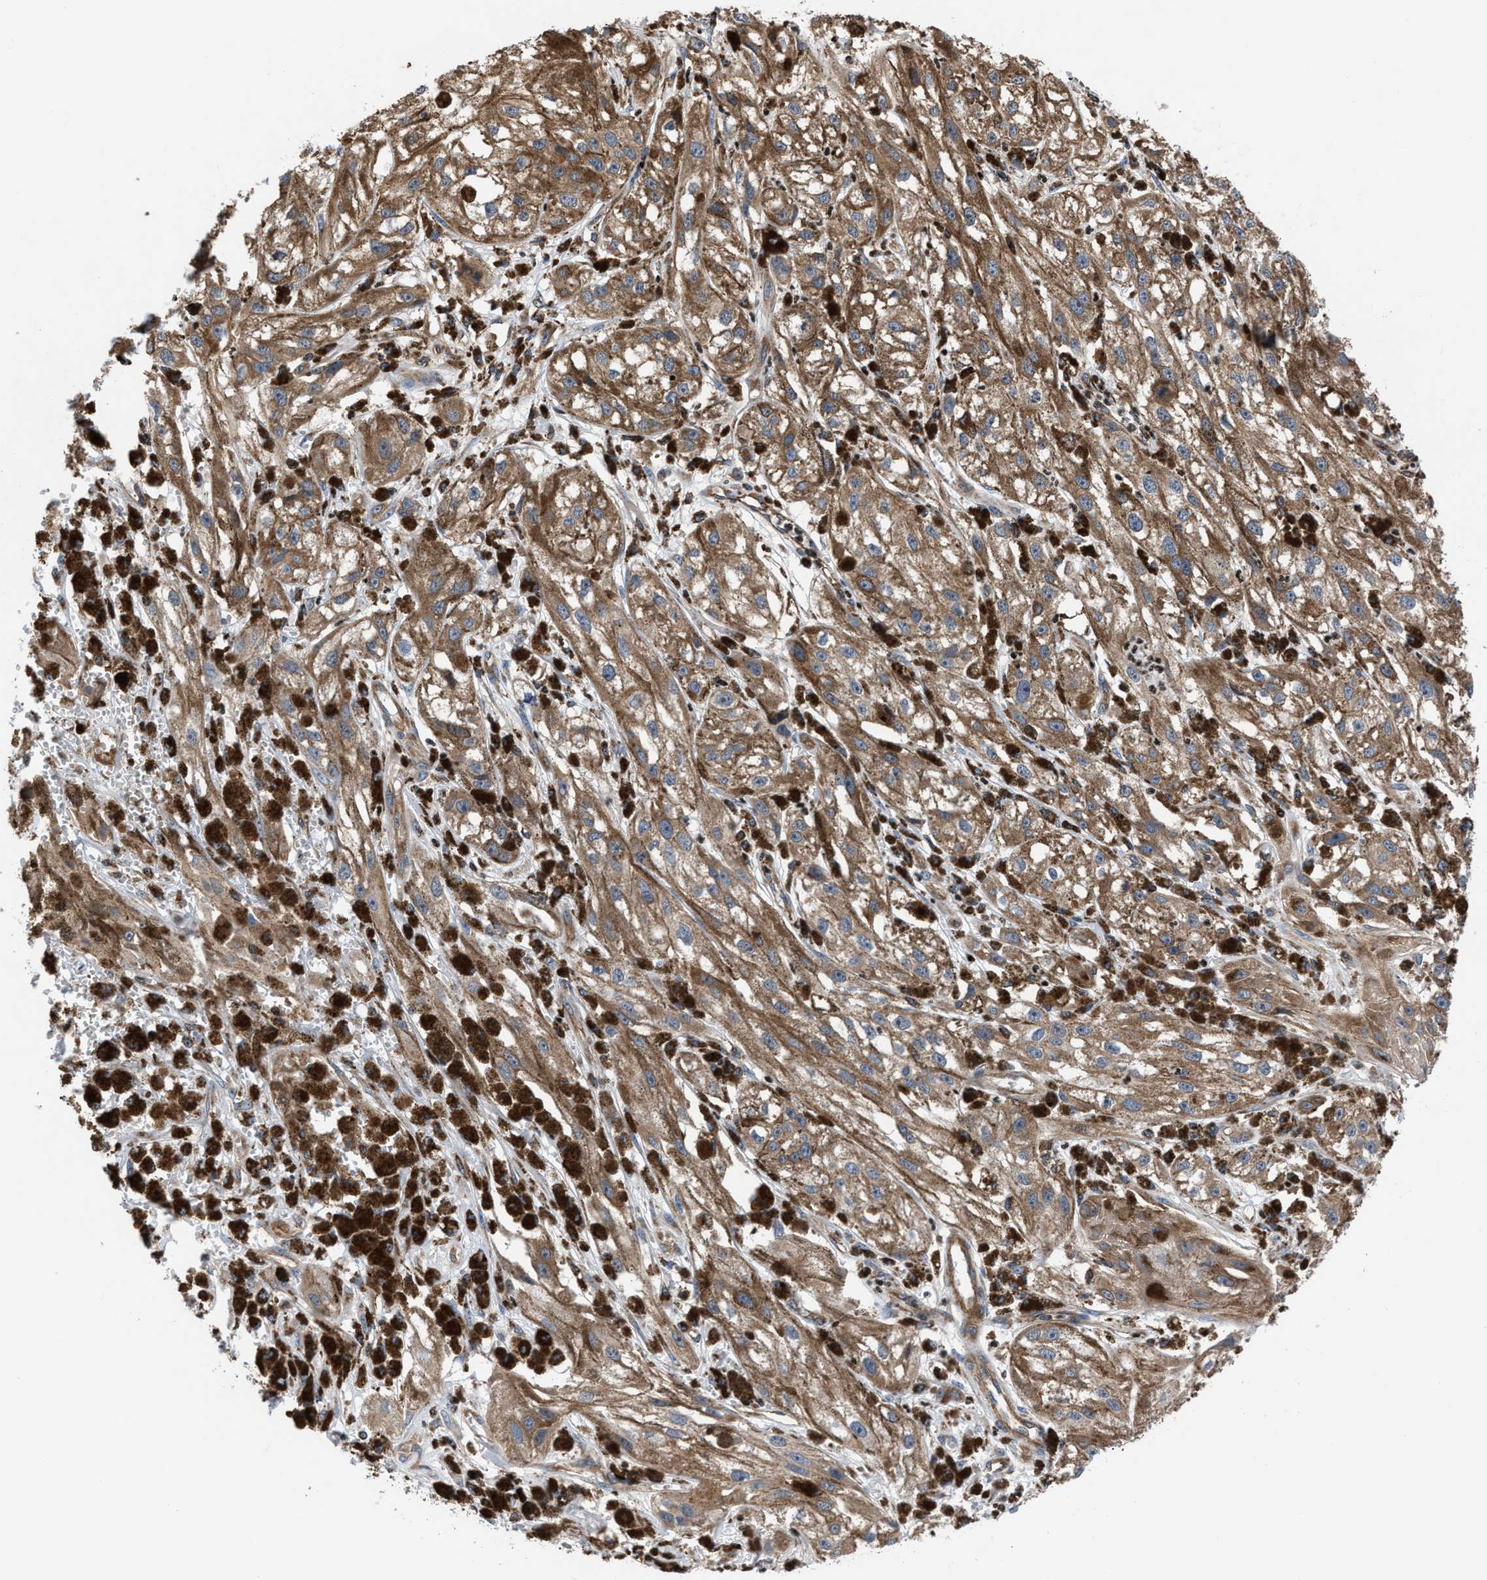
{"staining": {"intensity": "moderate", "quantity": ">75%", "location": "cytoplasmic/membranous"}, "tissue": "melanoma", "cell_type": "Tumor cells", "image_type": "cancer", "snomed": [{"axis": "morphology", "description": "Malignant melanoma, NOS"}, {"axis": "topography", "description": "Skin"}], "caption": "There is medium levels of moderate cytoplasmic/membranous staining in tumor cells of malignant melanoma, as demonstrated by immunohistochemical staining (brown color).", "gene": "PRR15L", "patient": {"sex": "male", "age": 88}}